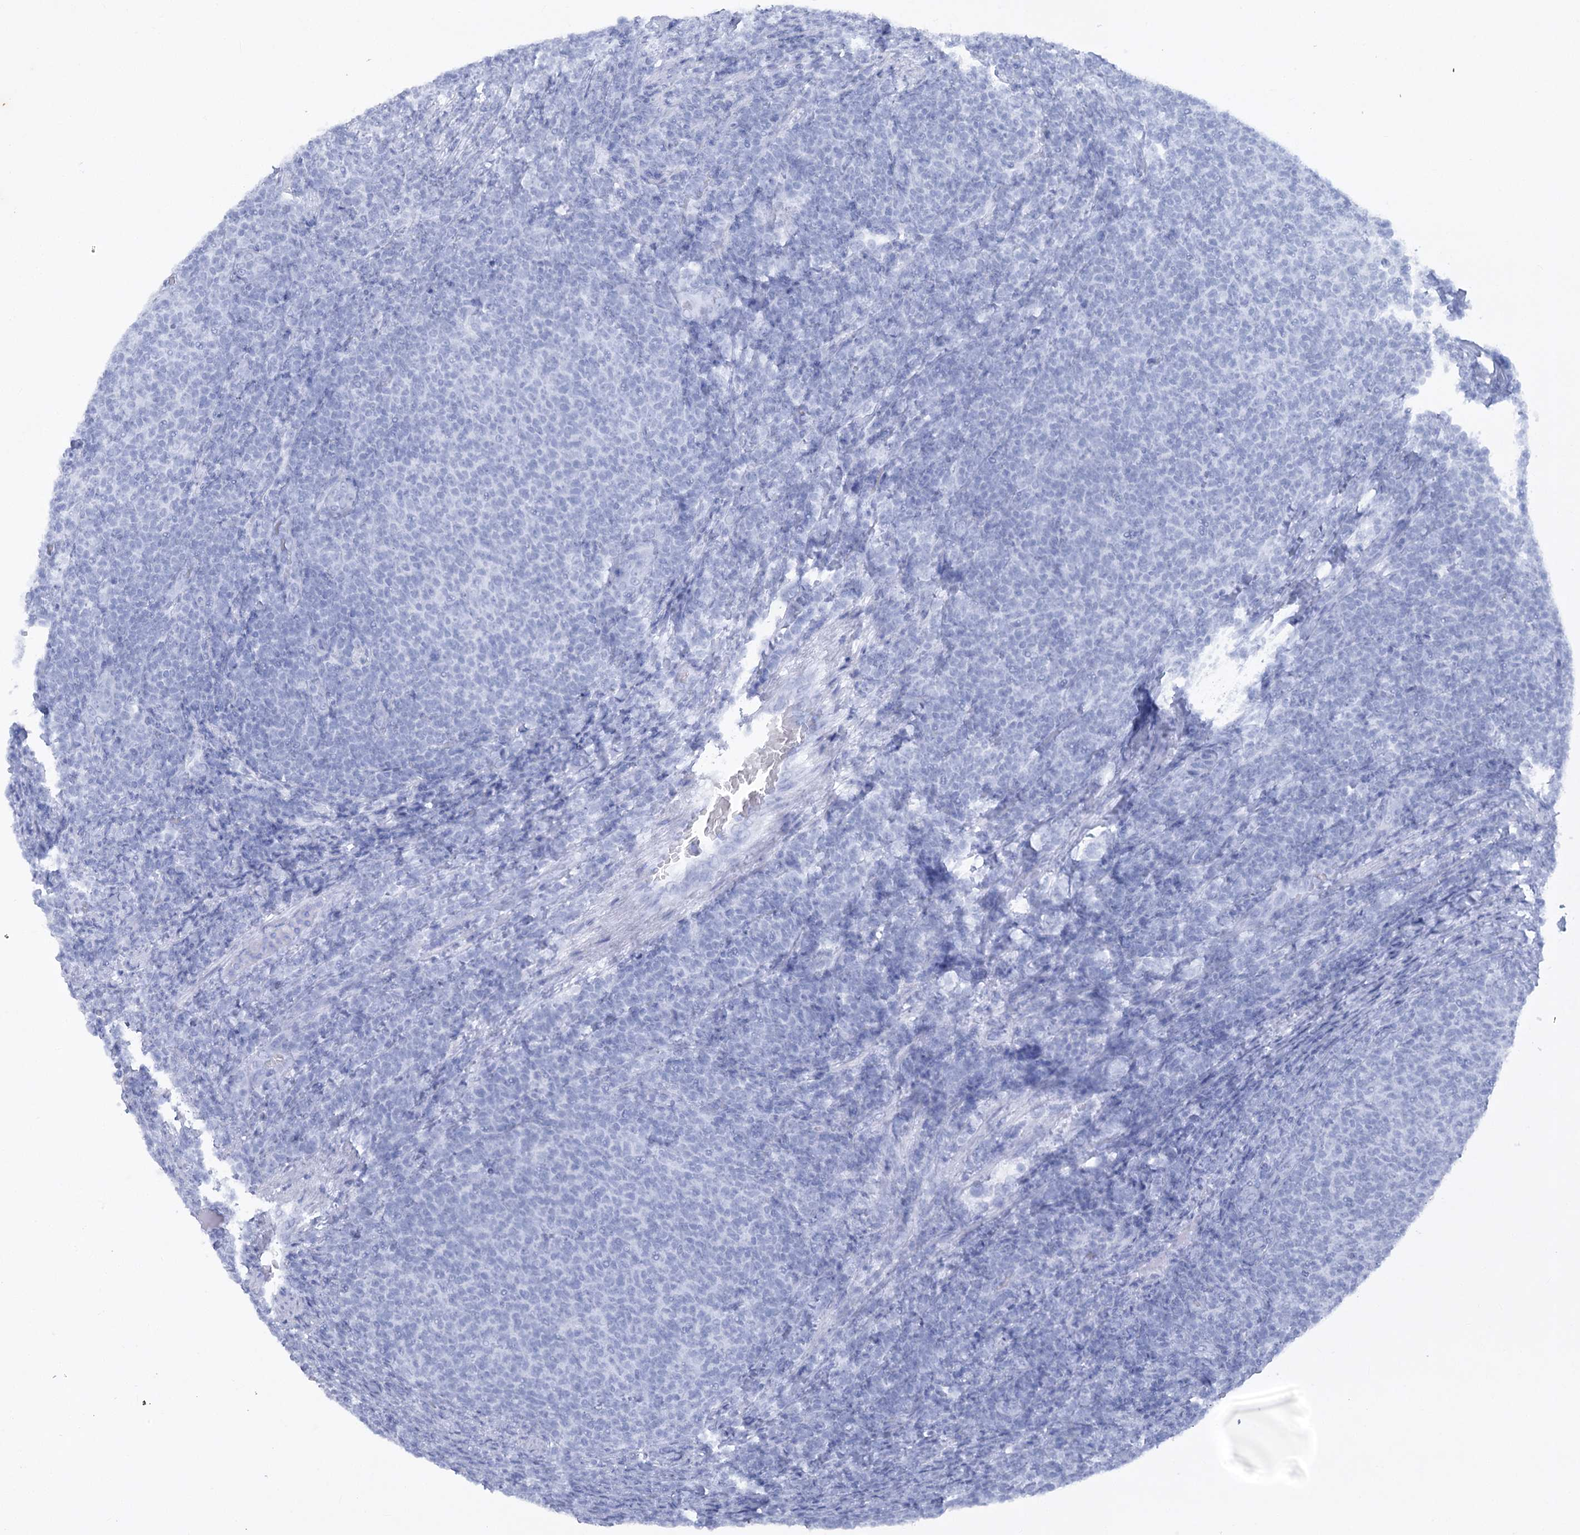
{"staining": {"intensity": "negative", "quantity": "none", "location": "none"}, "tissue": "lymphoma", "cell_type": "Tumor cells", "image_type": "cancer", "snomed": [{"axis": "morphology", "description": "Malignant lymphoma, non-Hodgkin's type, Low grade"}, {"axis": "topography", "description": "Lymph node"}], "caption": "DAB immunohistochemical staining of human lymphoma shows no significant positivity in tumor cells.", "gene": "RIN2", "patient": {"sex": "male", "age": 66}}